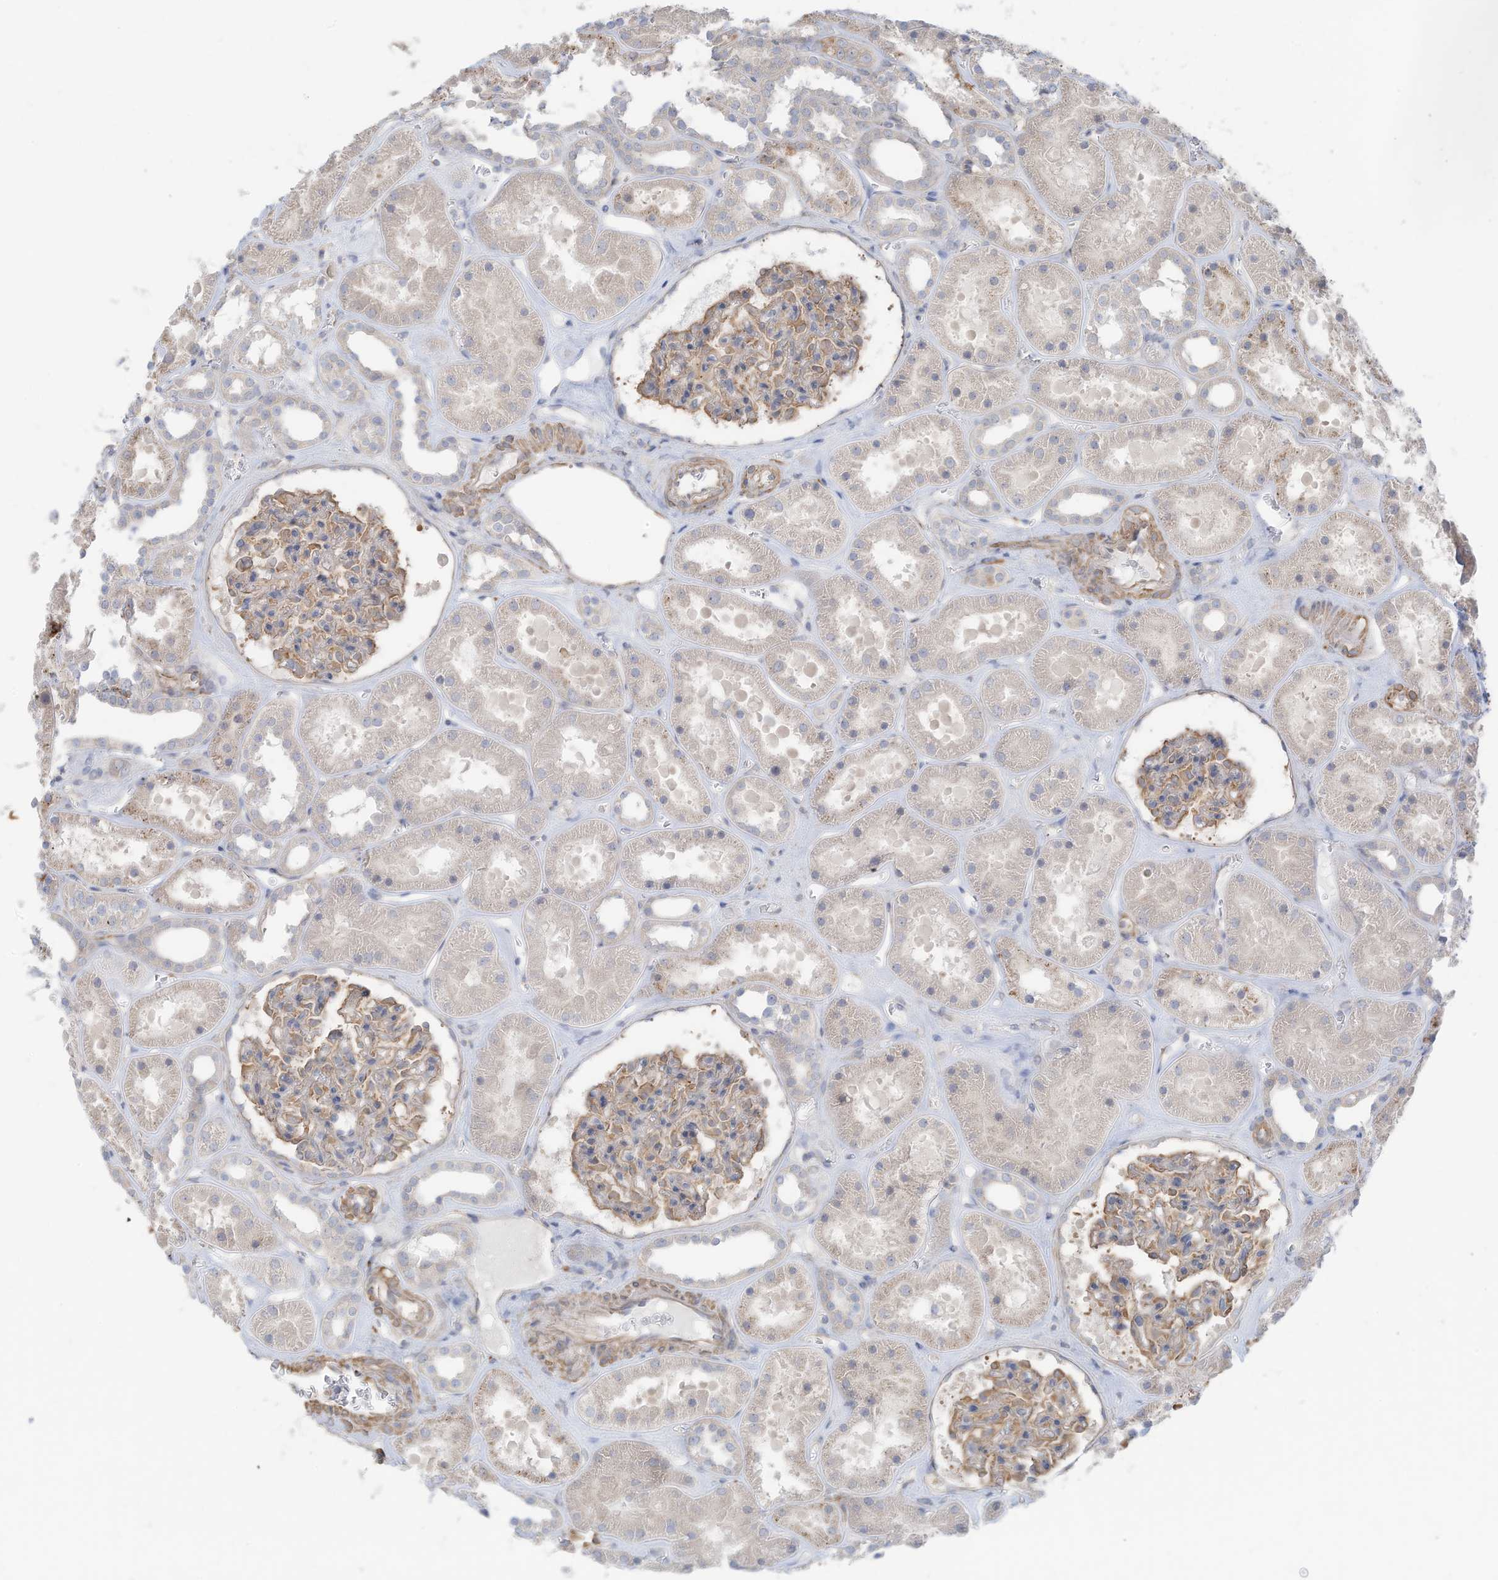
{"staining": {"intensity": "weak", "quantity": ">75%", "location": "cytoplasmic/membranous"}, "tissue": "kidney", "cell_type": "Cells in glomeruli", "image_type": "normal", "snomed": [{"axis": "morphology", "description": "Normal tissue, NOS"}, {"axis": "topography", "description": "Kidney"}], "caption": "A low amount of weak cytoplasmic/membranous staining is seen in approximately >75% of cells in glomeruli in unremarkable kidney. The staining is performed using DAB (3,3'-diaminobenzidine) brown chromogen to label protein expression. The nuclei are counter-stained blue using hematoxylin.", "gene": "SLC17A7", "patient": {"sex": "female", "age": 41}}